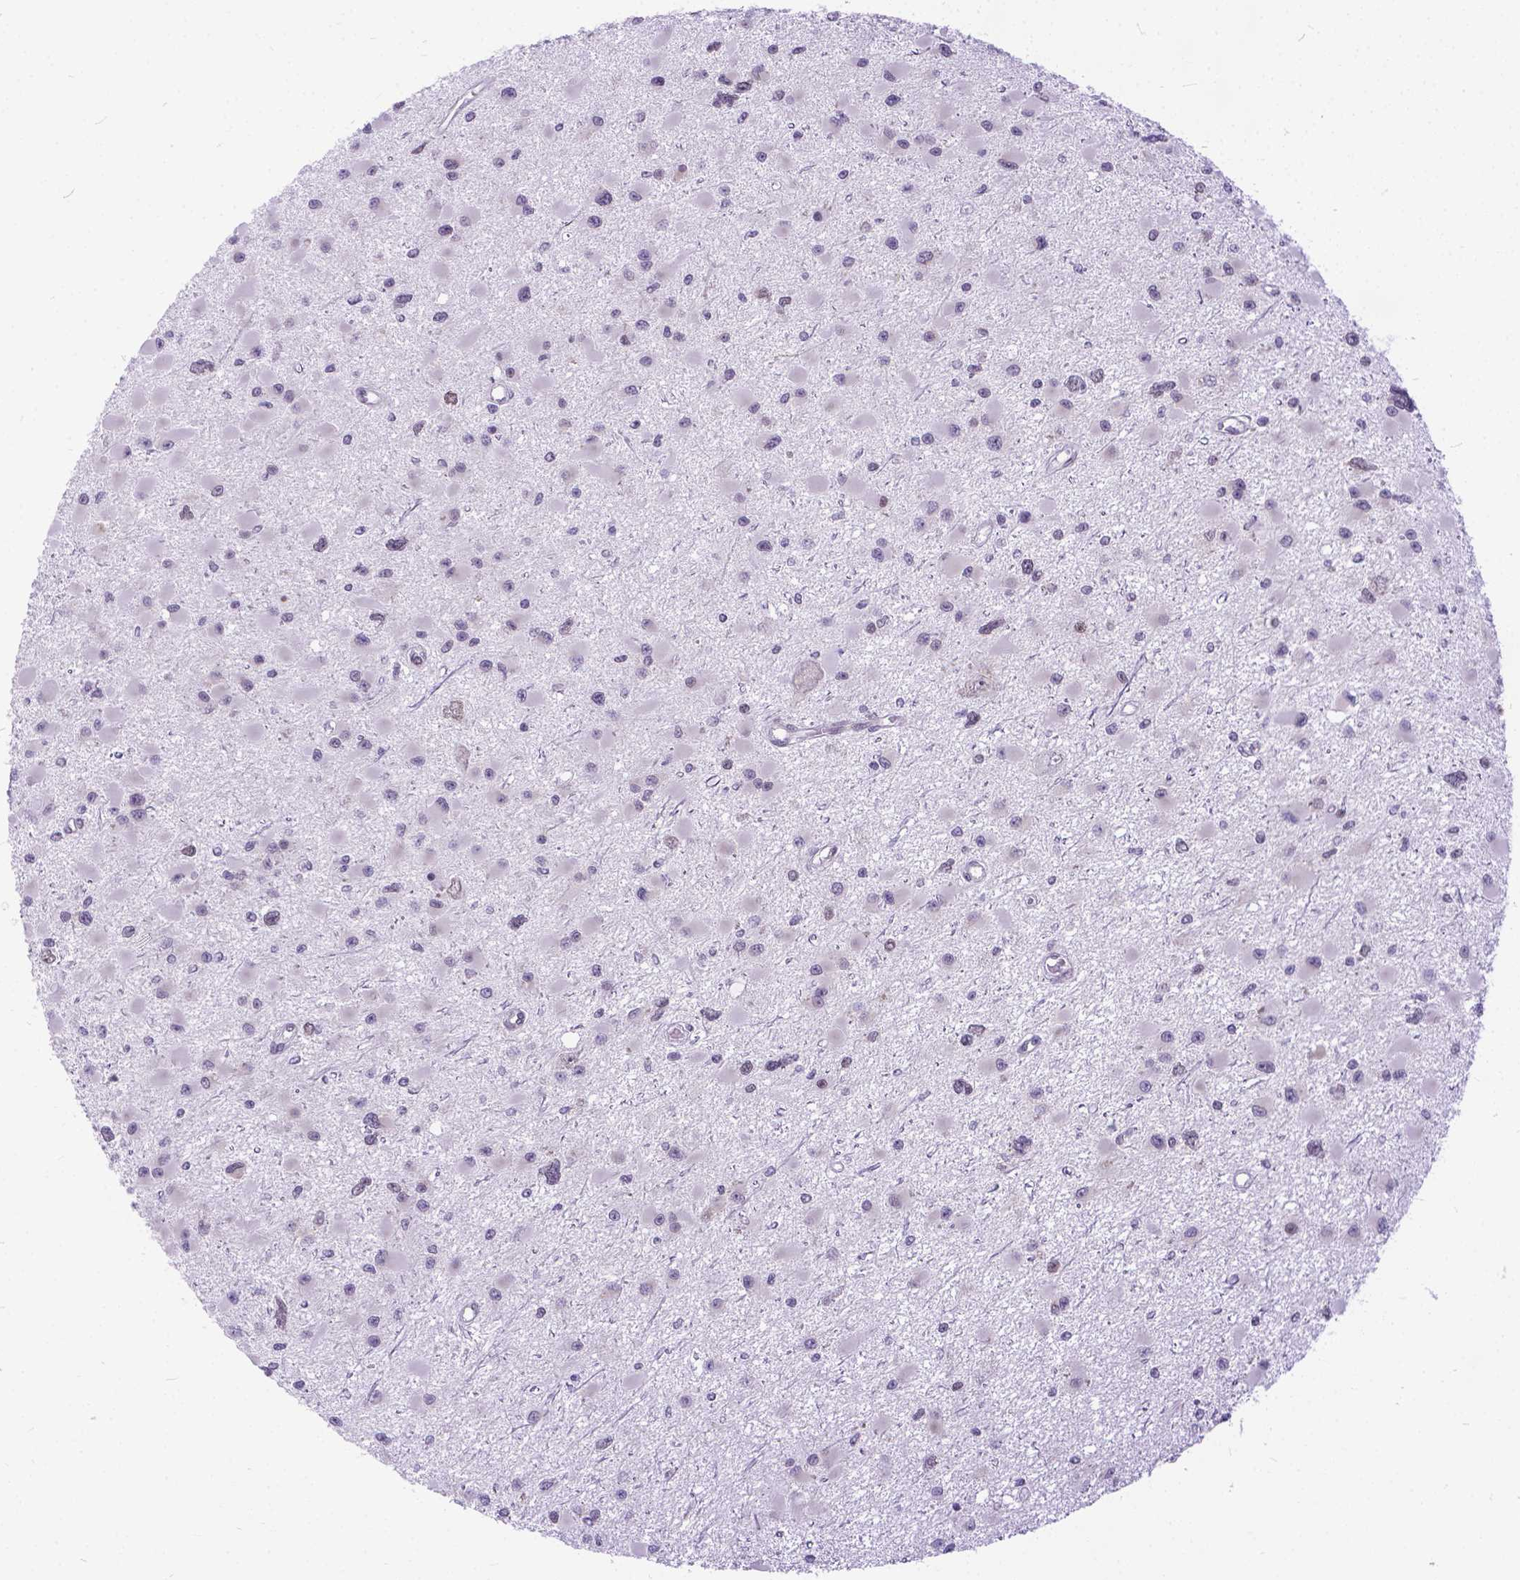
{"staining": {"intensity": "weak", "quantity": "<25%", "location": "nuclear"}, "tissue": "glioma", "cell_type": "Tumor cells", "image_type": "cancer", "snomed": [{"axis": "morphology", "description": "Glioma, malignant, High grade"}, {"axis": "topography", "description": "Brain"}], "caption": "Protein analysis of glioma shows no significant positivity in tumor cells.", "gene": "FAM124B", "patient": {"sex": "male", "age": 54}}